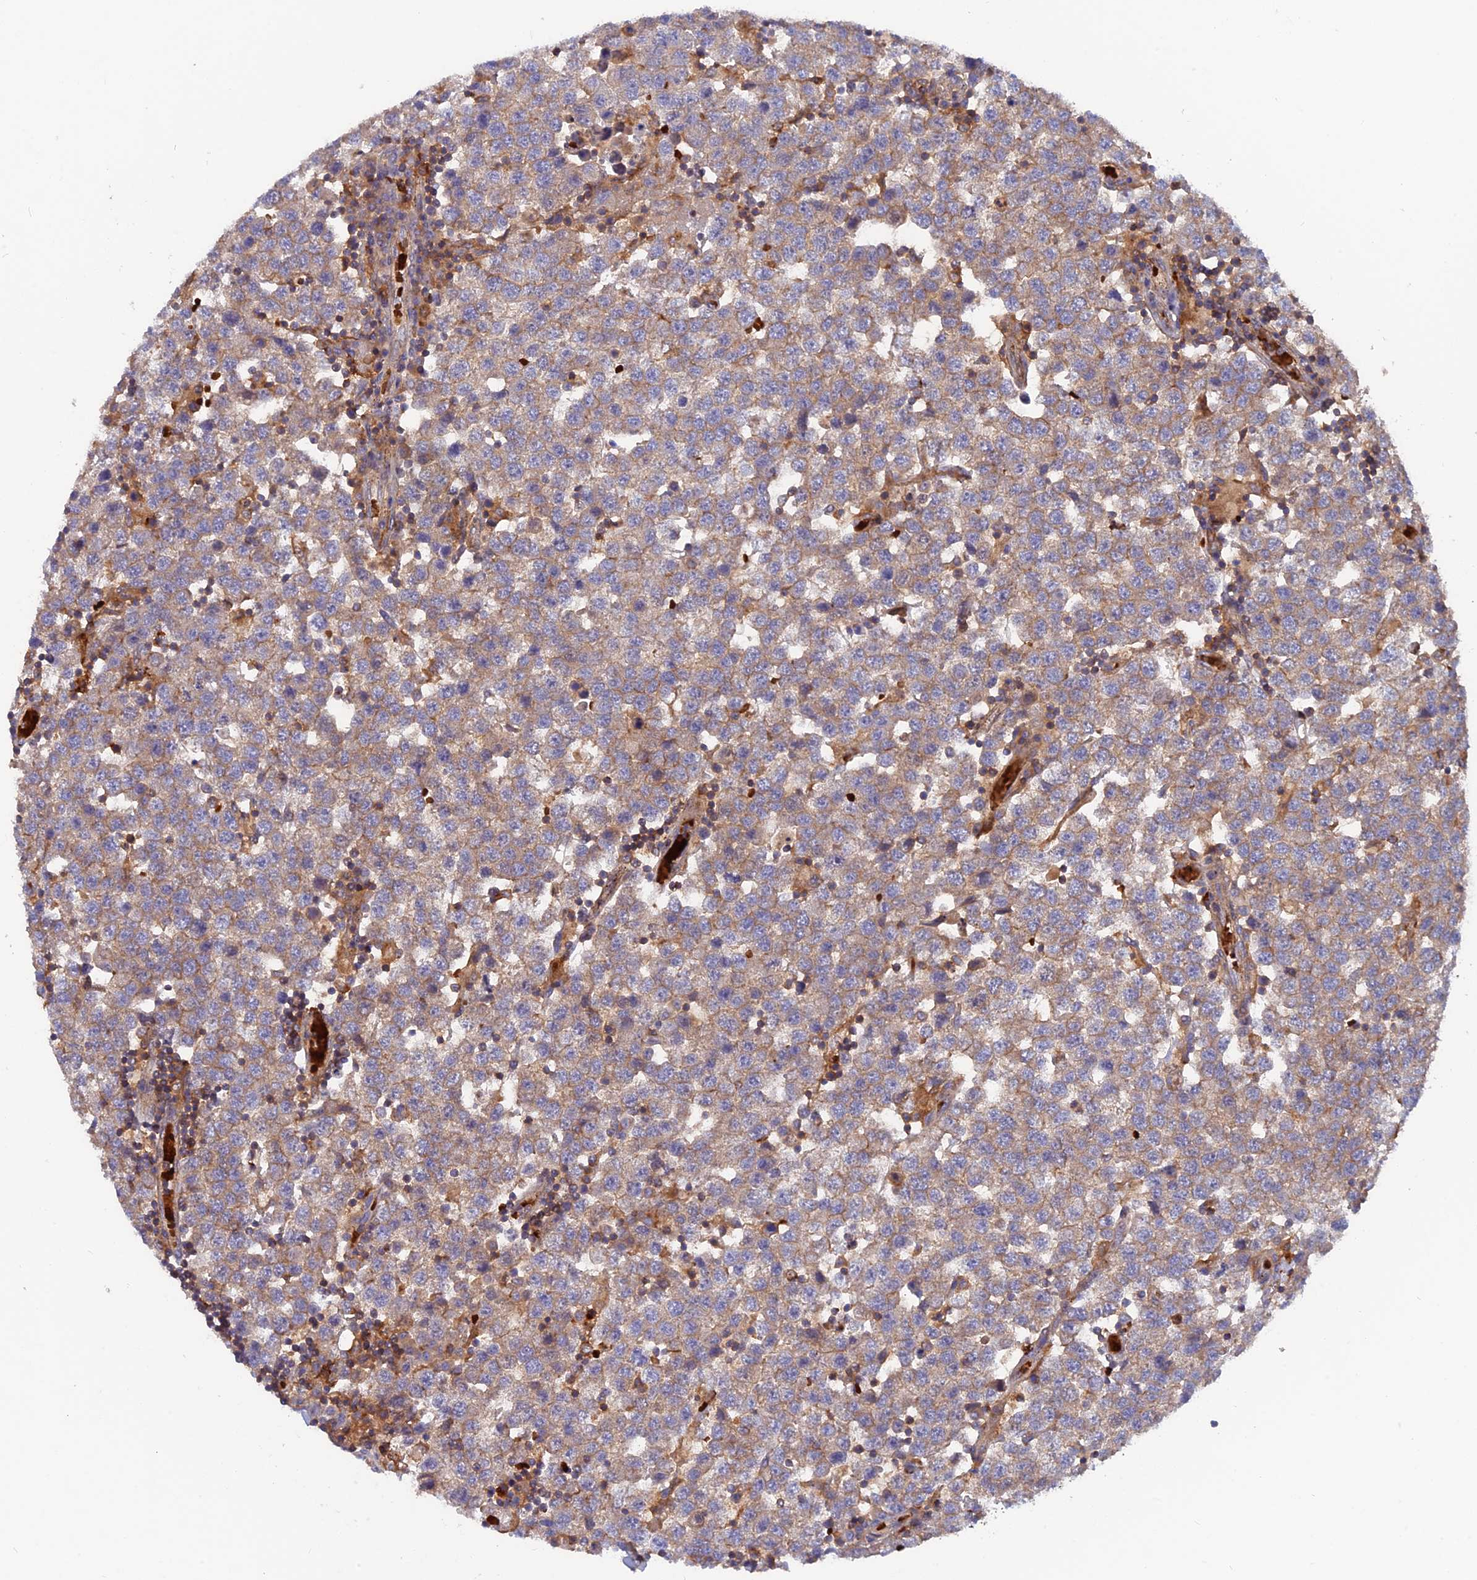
{"staining": {"intensity": "moderate", "quantity": "25%-75%", "location": "cytoplasmic/membranous"}, "tissue": "testis cancer", "cell_type": "Tumor cells", "image_type": "cancer", "snomed": [{"axis": "morphology", "description": "Seminoma, NOS"}, {"axis": "topography", "description": "Testis"}], "caption": "This is an image of immunohistochemistry staining of testis seminoma, which shows moderate expression in the cytoplasmic/membranous of tumor cells.", "gene": "CPNE7", "patient": {"sex": "male", "age": 34}}